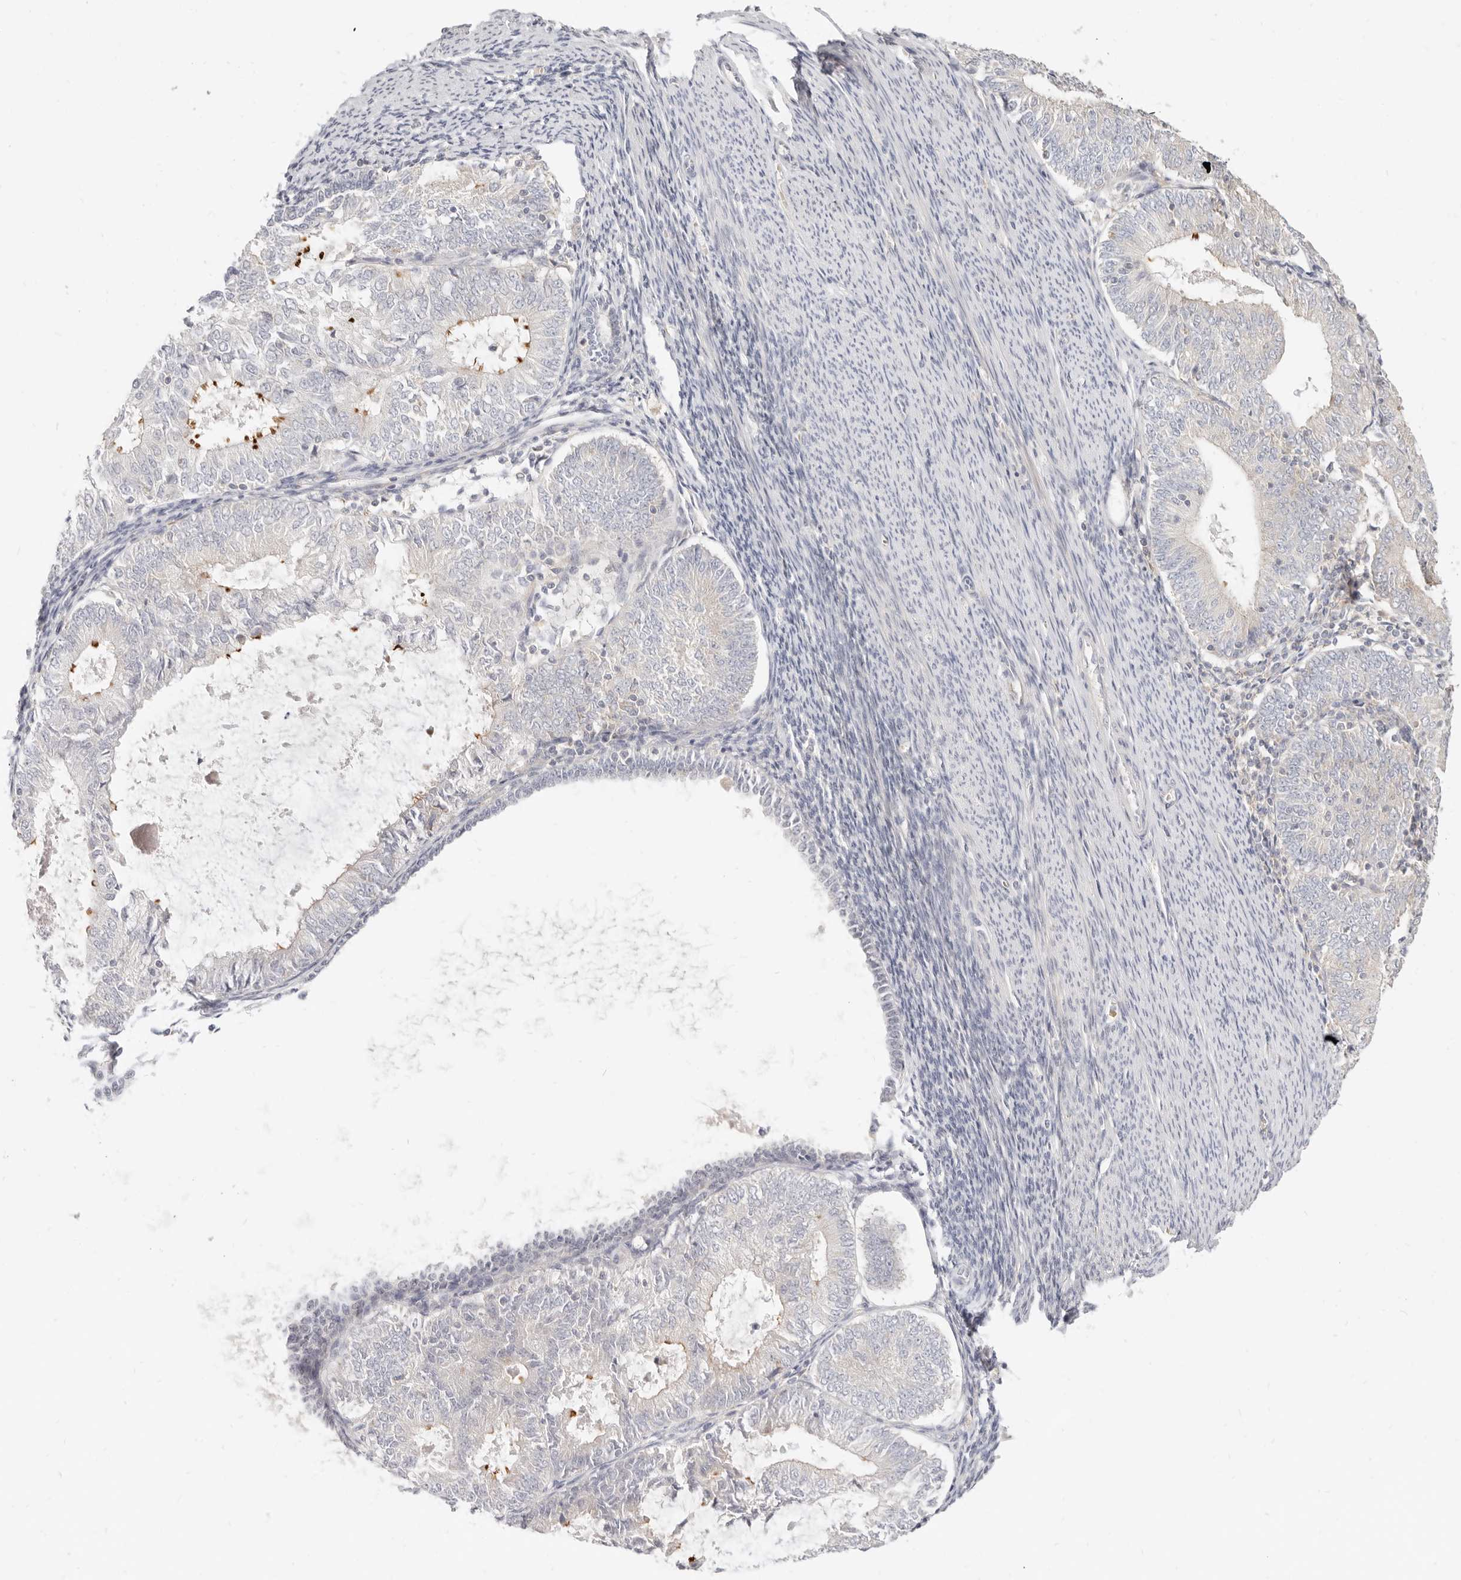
{"staining": {"intensity": "negative", "quantity": "none", "location": "none"}, "tissue": "endometrial cancer", "cell_type": "Tumor cells", "image_type": "cancer", "snomed": [{"axis": "morphology", "description": "Adenocarcinoma, NOS"}, {"axis": "topography", "description": "Endometrium"}], "caption": "Tumor cells are negative for brown protein staining in adenocarcinoma (endometrial).", "gene": "LTB4R2", "patient": {"sex": "female", "age": 57}}